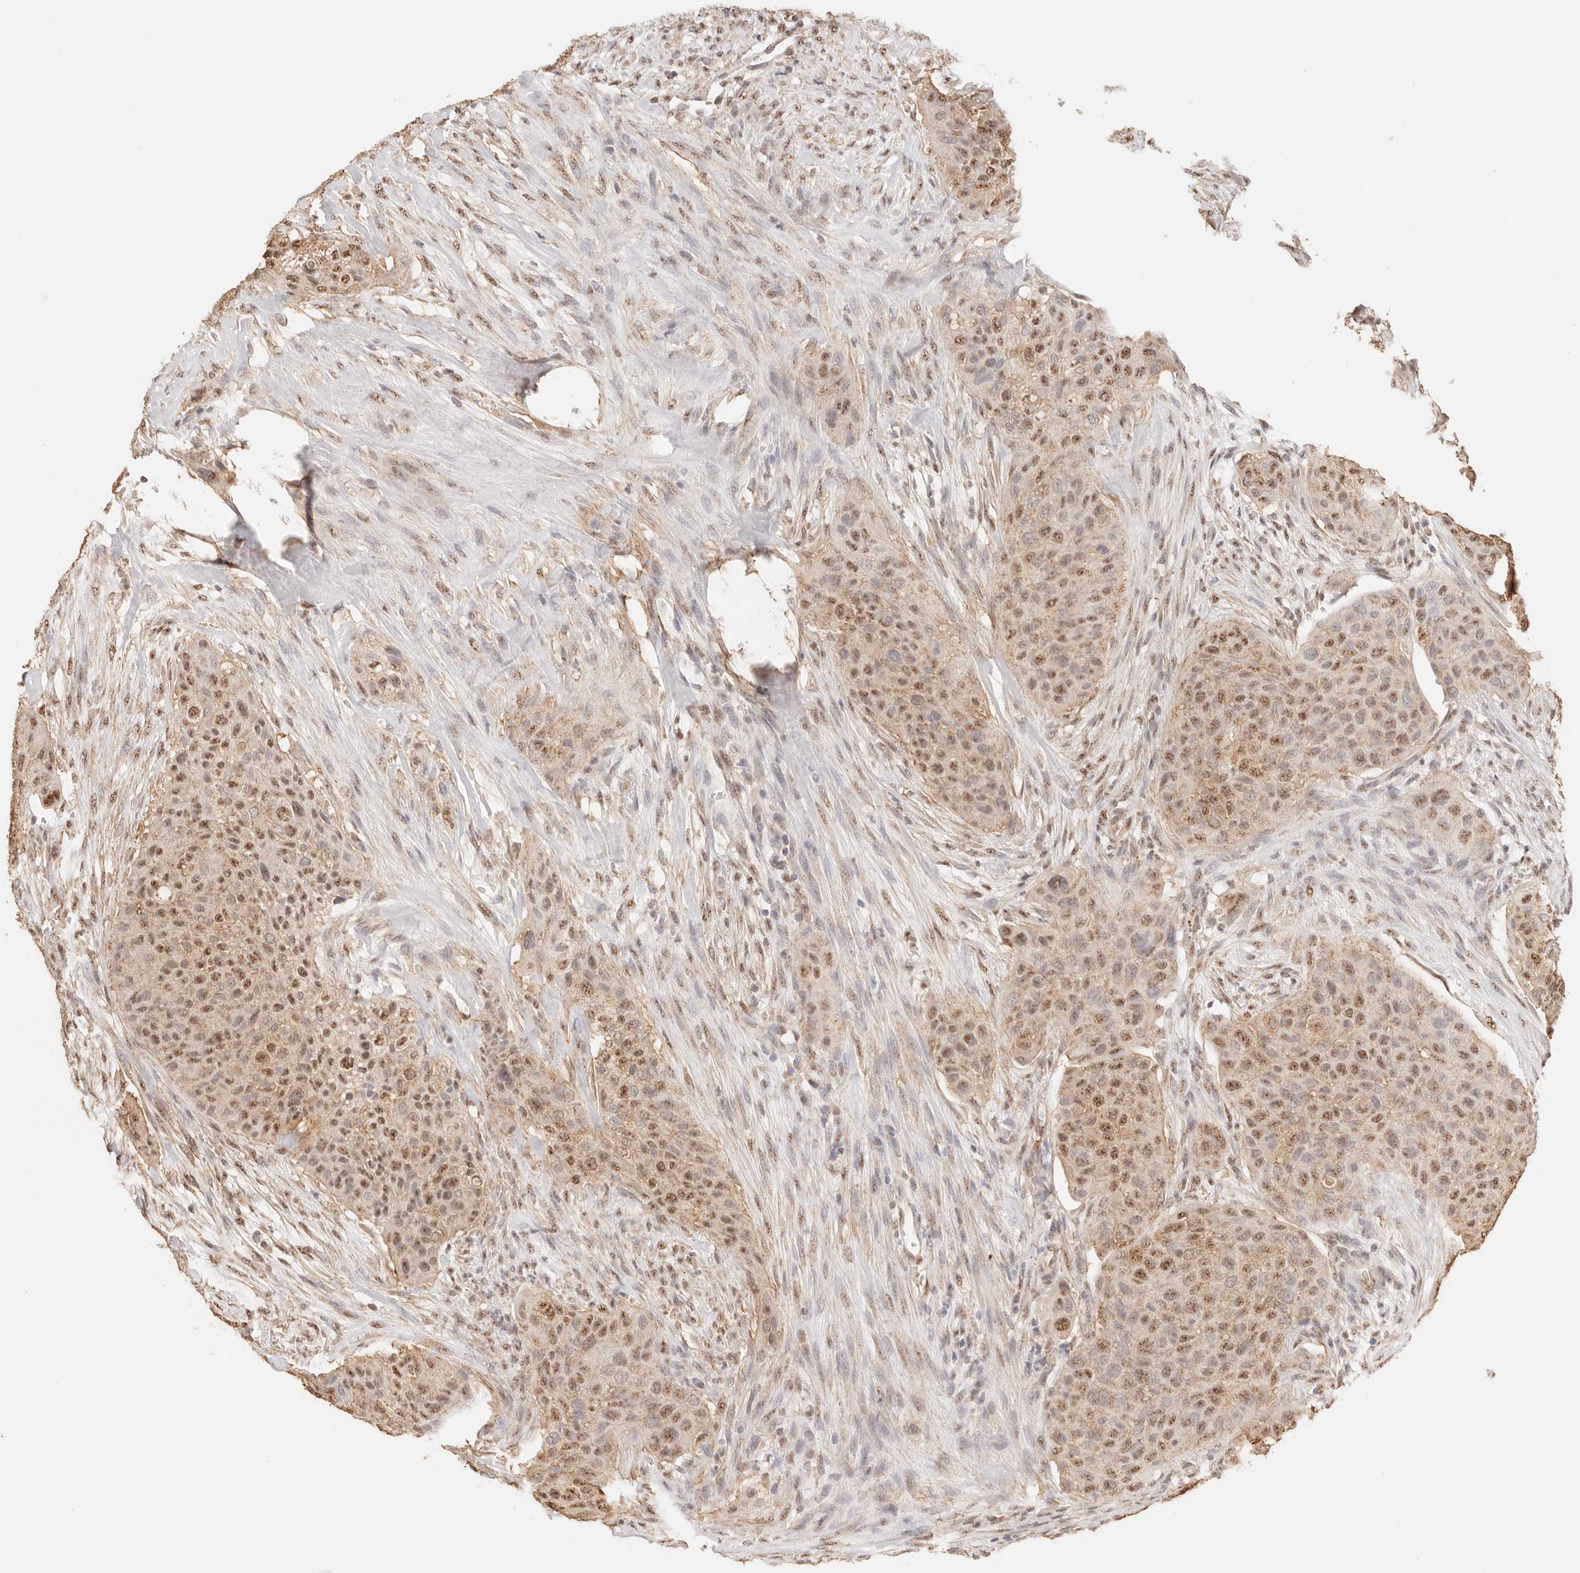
{"staining": {"intensity": "moderate", "quantity": ">75%", "location": "cytoplasmic/membranous,nuclear"}, "tissue": "urothelial cancer", "cell_type": "Tumor cells", "image_type": "cancer", "snomed": [{"axis": "morphology", "description": "Urothelial carcinoma, High grade"}, {"axis": "topography", "description": "Urinary bladder"}], "caption": "Protein expression analysis of human urothelial cancer reveals moderate cytoplasmic/membranous and nuclear expression in about >75% of tumor cells.", "gene": "IL1R2", "patient": {"sex": "male", "age": 35}}